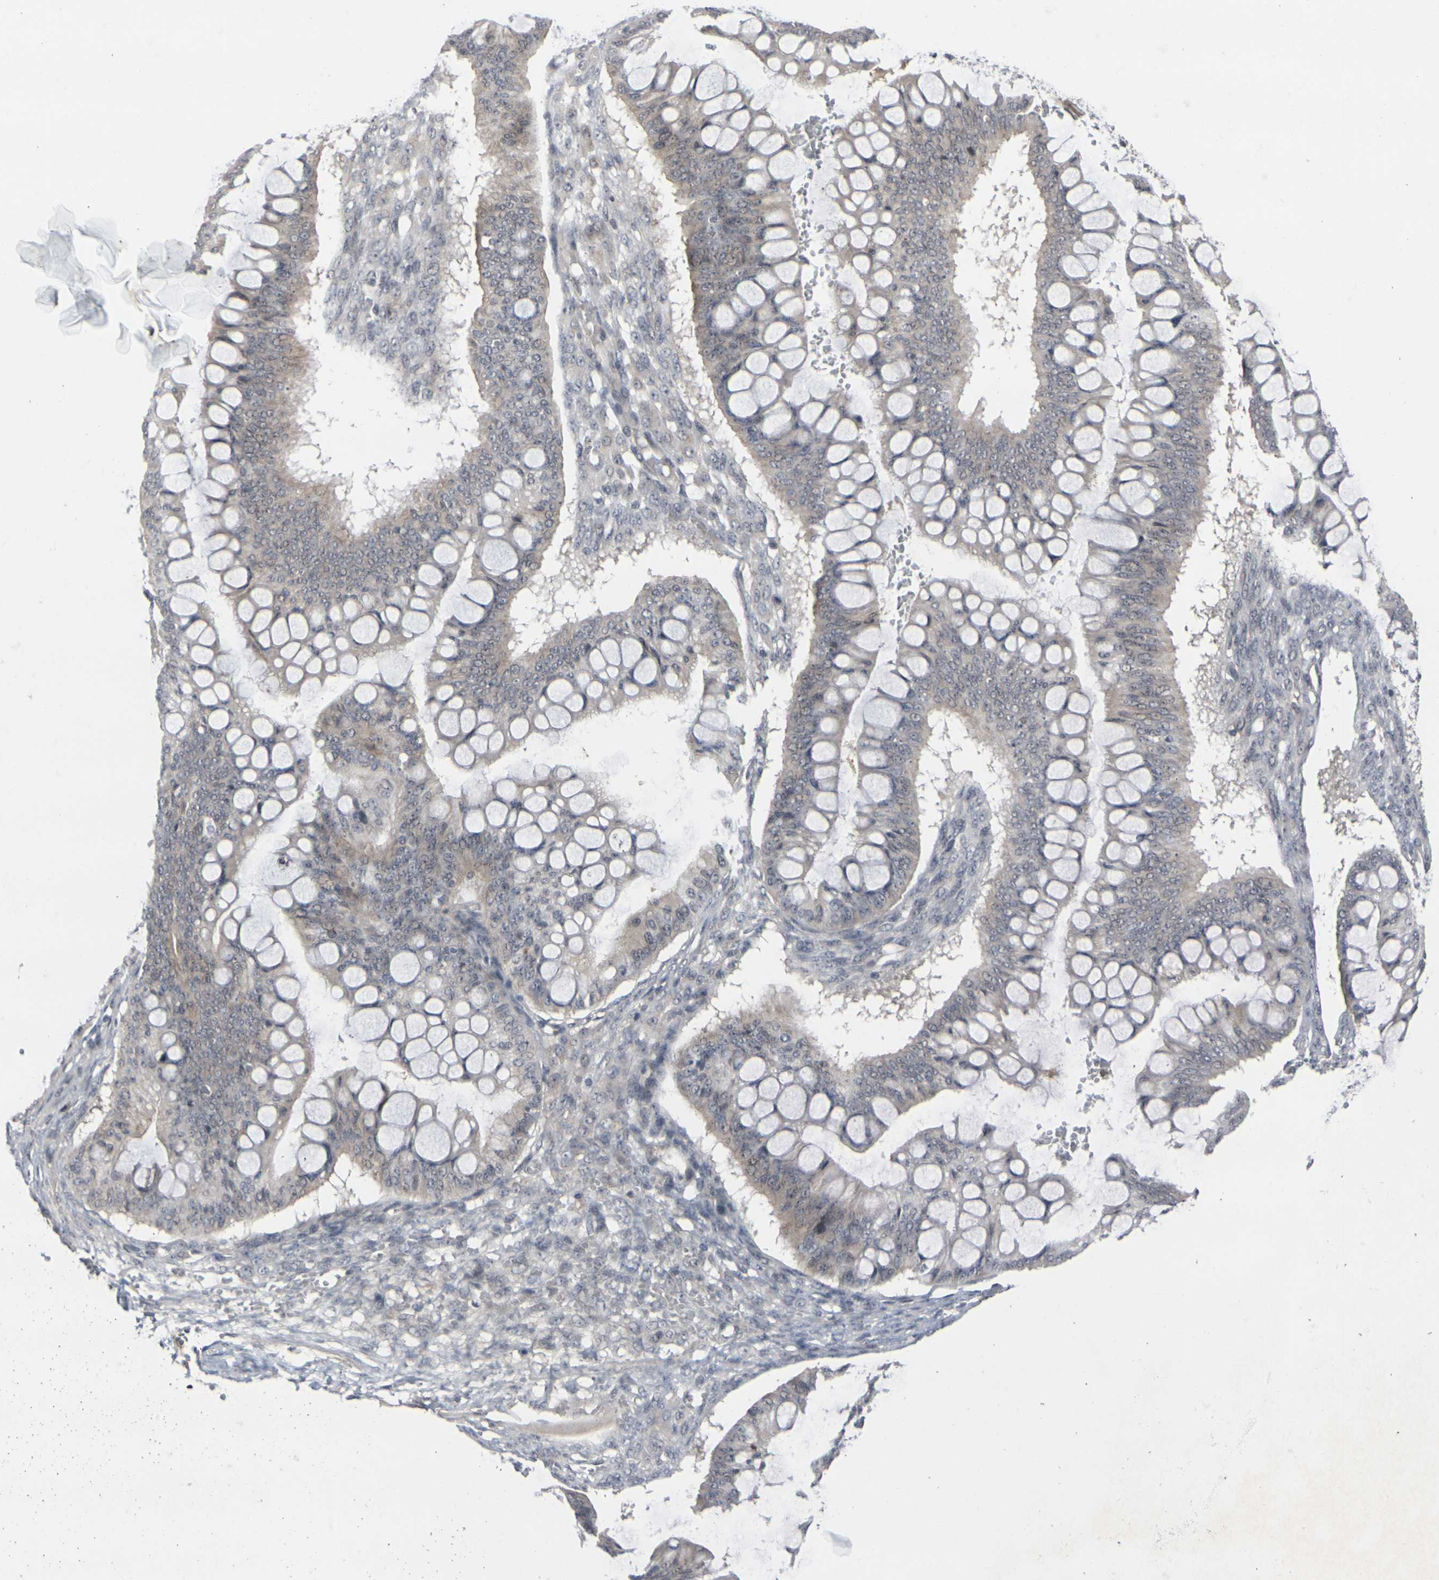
{"staining": {"intensity": "weak", "quantity": ">75%", "location": "cytoplasmic/membranous"}, "tissue": "ovarian cancer", "cell_type": "Tumor cells", "image_type": "cancer", "snomed": [{"axis": "morphology", "description": "Cystadenocarcinoma, mucinous, NOS"}, {"axis": "topography", "description": "Ovary"}], "caption": "DAB immunohistochemical staining of ovarian cancer reveals weak cytoplasmic/membranous protein positivity in approximately >75% of tumor cells.", "gene": "GPR19", "patient": {"sex": "female", "age": 73}}